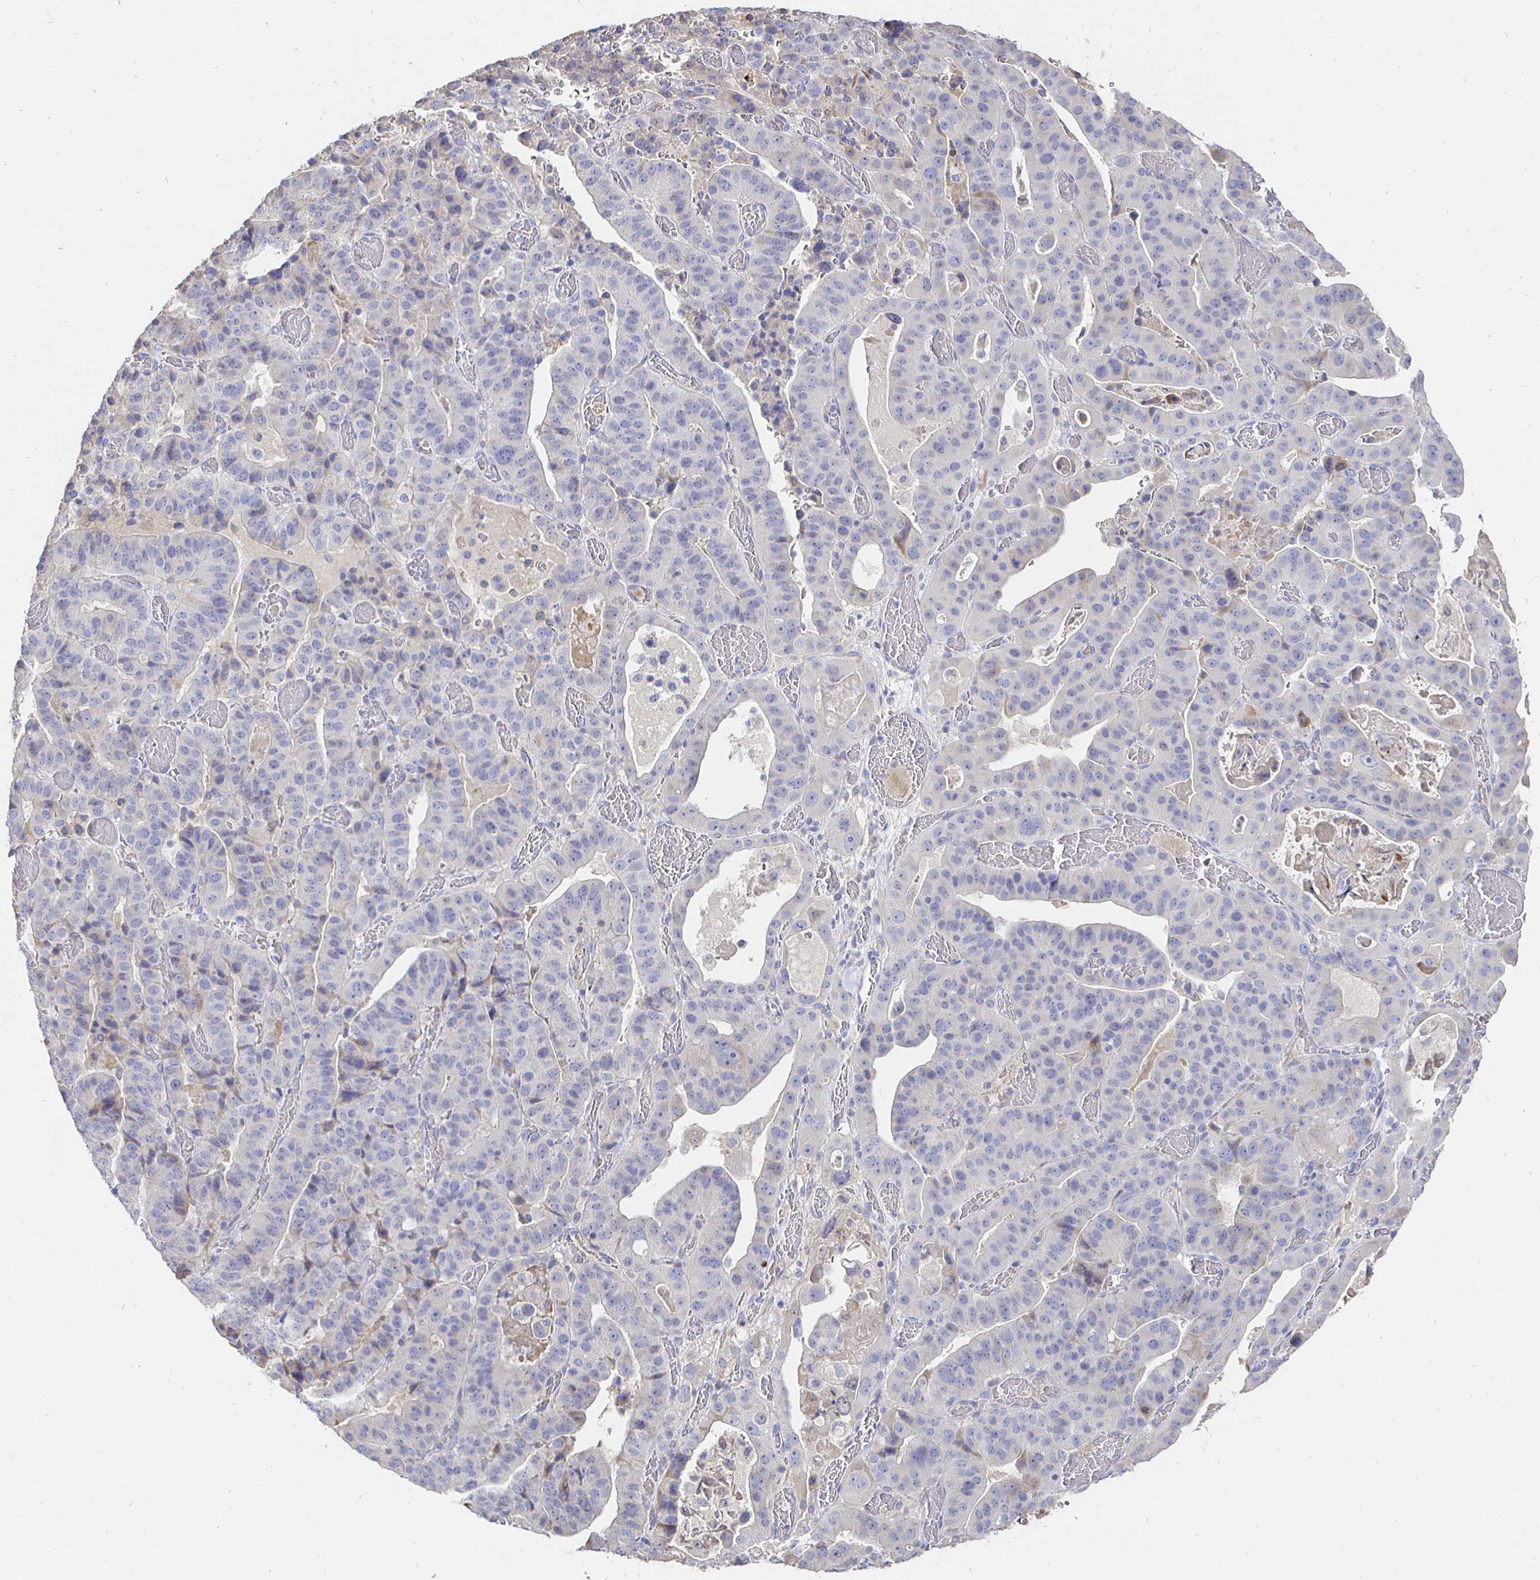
{"staining": {"intensity": "negative", "quantity": "none", "location": "none"}, "tissue": "stomach cancer", "cell_type": "Tumor cells", "image_type": "cancer", "snomed": [{"axis": "morphology", "description": "Adenocarcinoma, NOS"}, {"axis": "topography", "description": "Stomach"}], "caption": "A photomicrograph of stomach cancer (adenocarcinoma) stained for a protein exhibits no brown staining in tumor cells.", "gene": "CXCR3", "patient": {"sex": "male", "age": 48}}